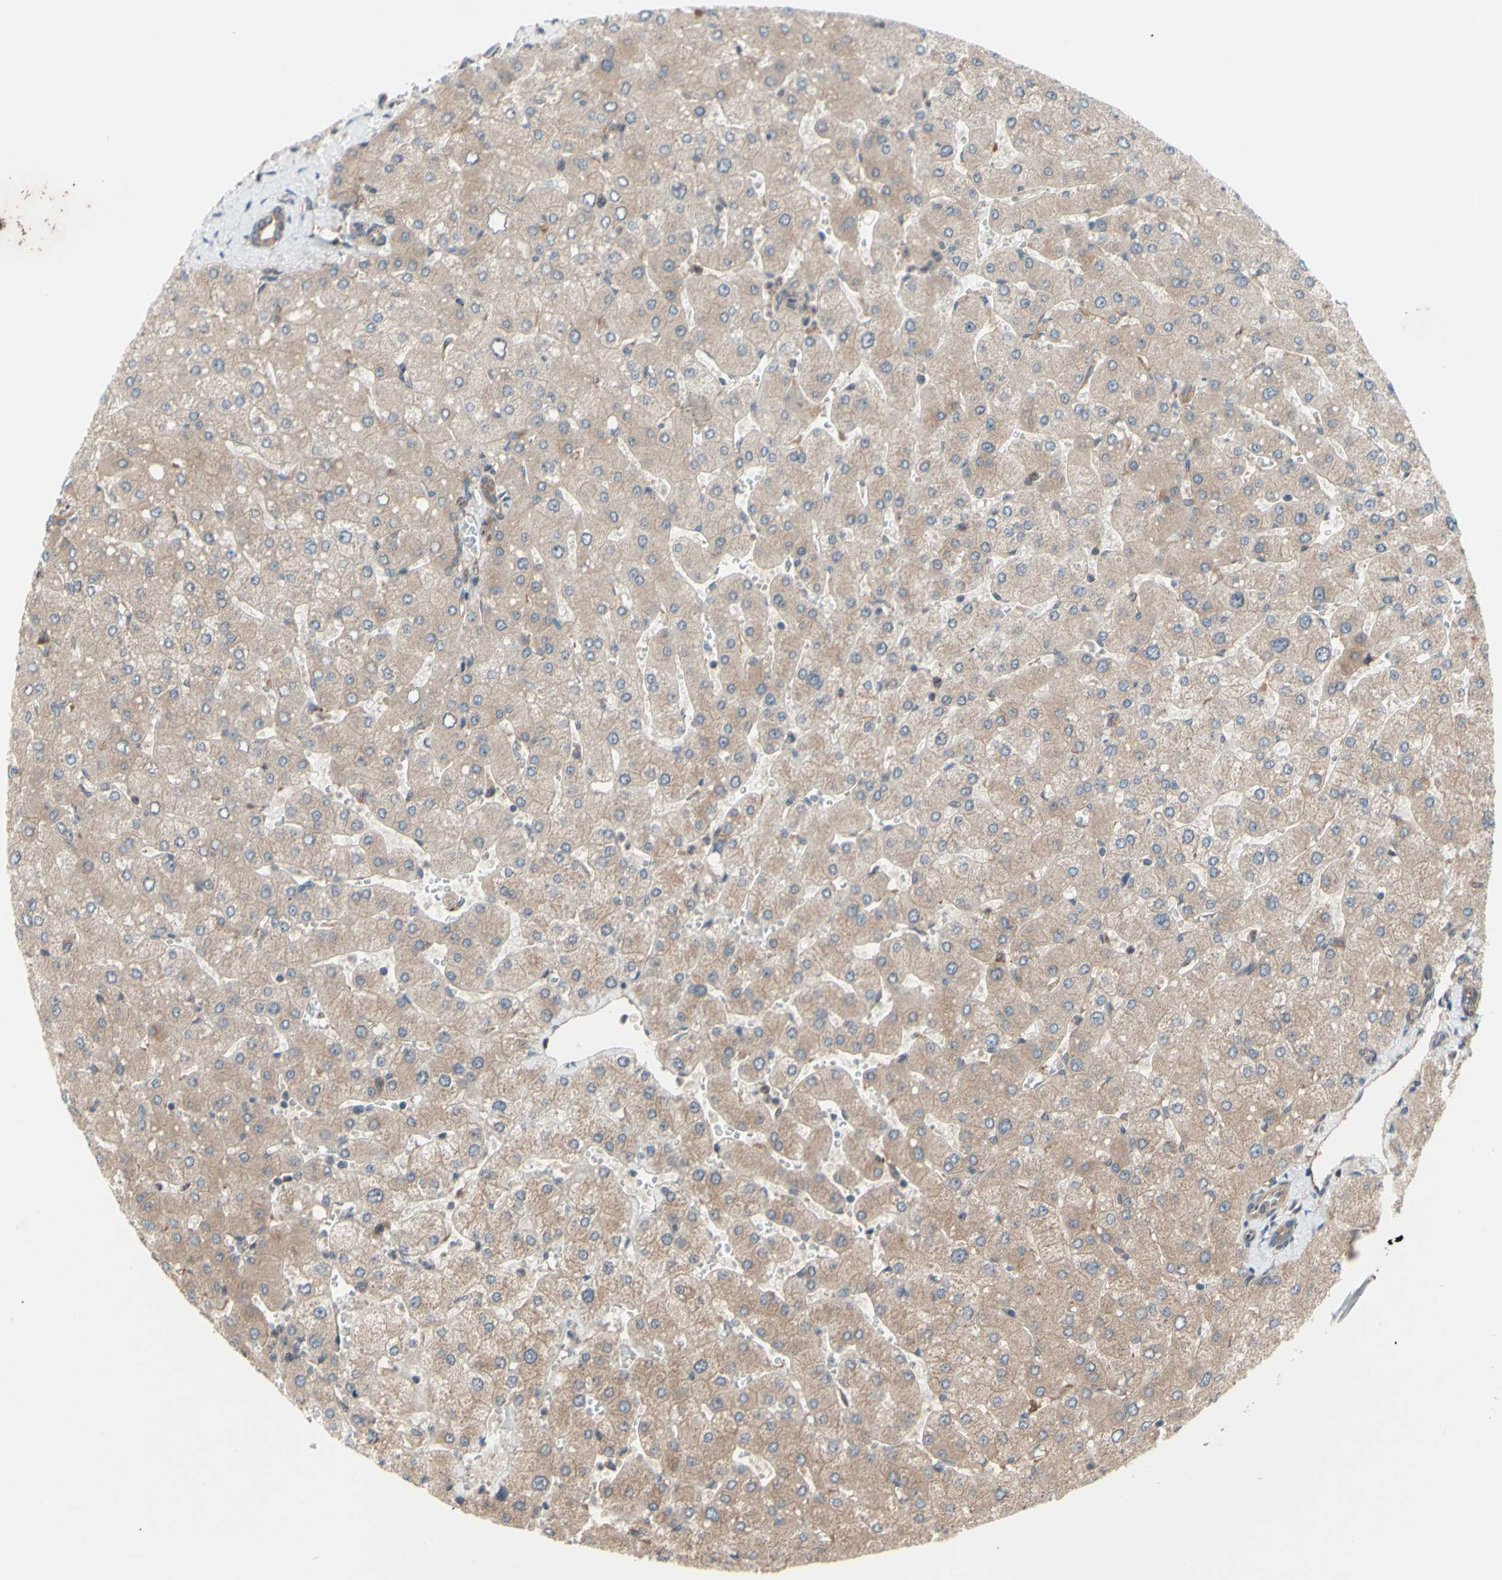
{"staining": {"intensity": "moderate", "quantity": ">75%", "location": "cytoplasmic/membranous"}, "tissue": "liver", "cell_type": "Cholangiocytes", "image_type": "normal", "snomed": [{"axis": "morphology", "description": "Normal tissue, NOS"}, {"axis": "topography", "description": "Liver"}], "caption": "An immunohistochemistry histopathology image of normal tissue is shown. Protein staining in brown labels moderate cytoplasmic/membranous positivity in liver within cholangiocytes.", "gene": "DYNLRB1", "patient": {"sex": "male", "age": 55}}